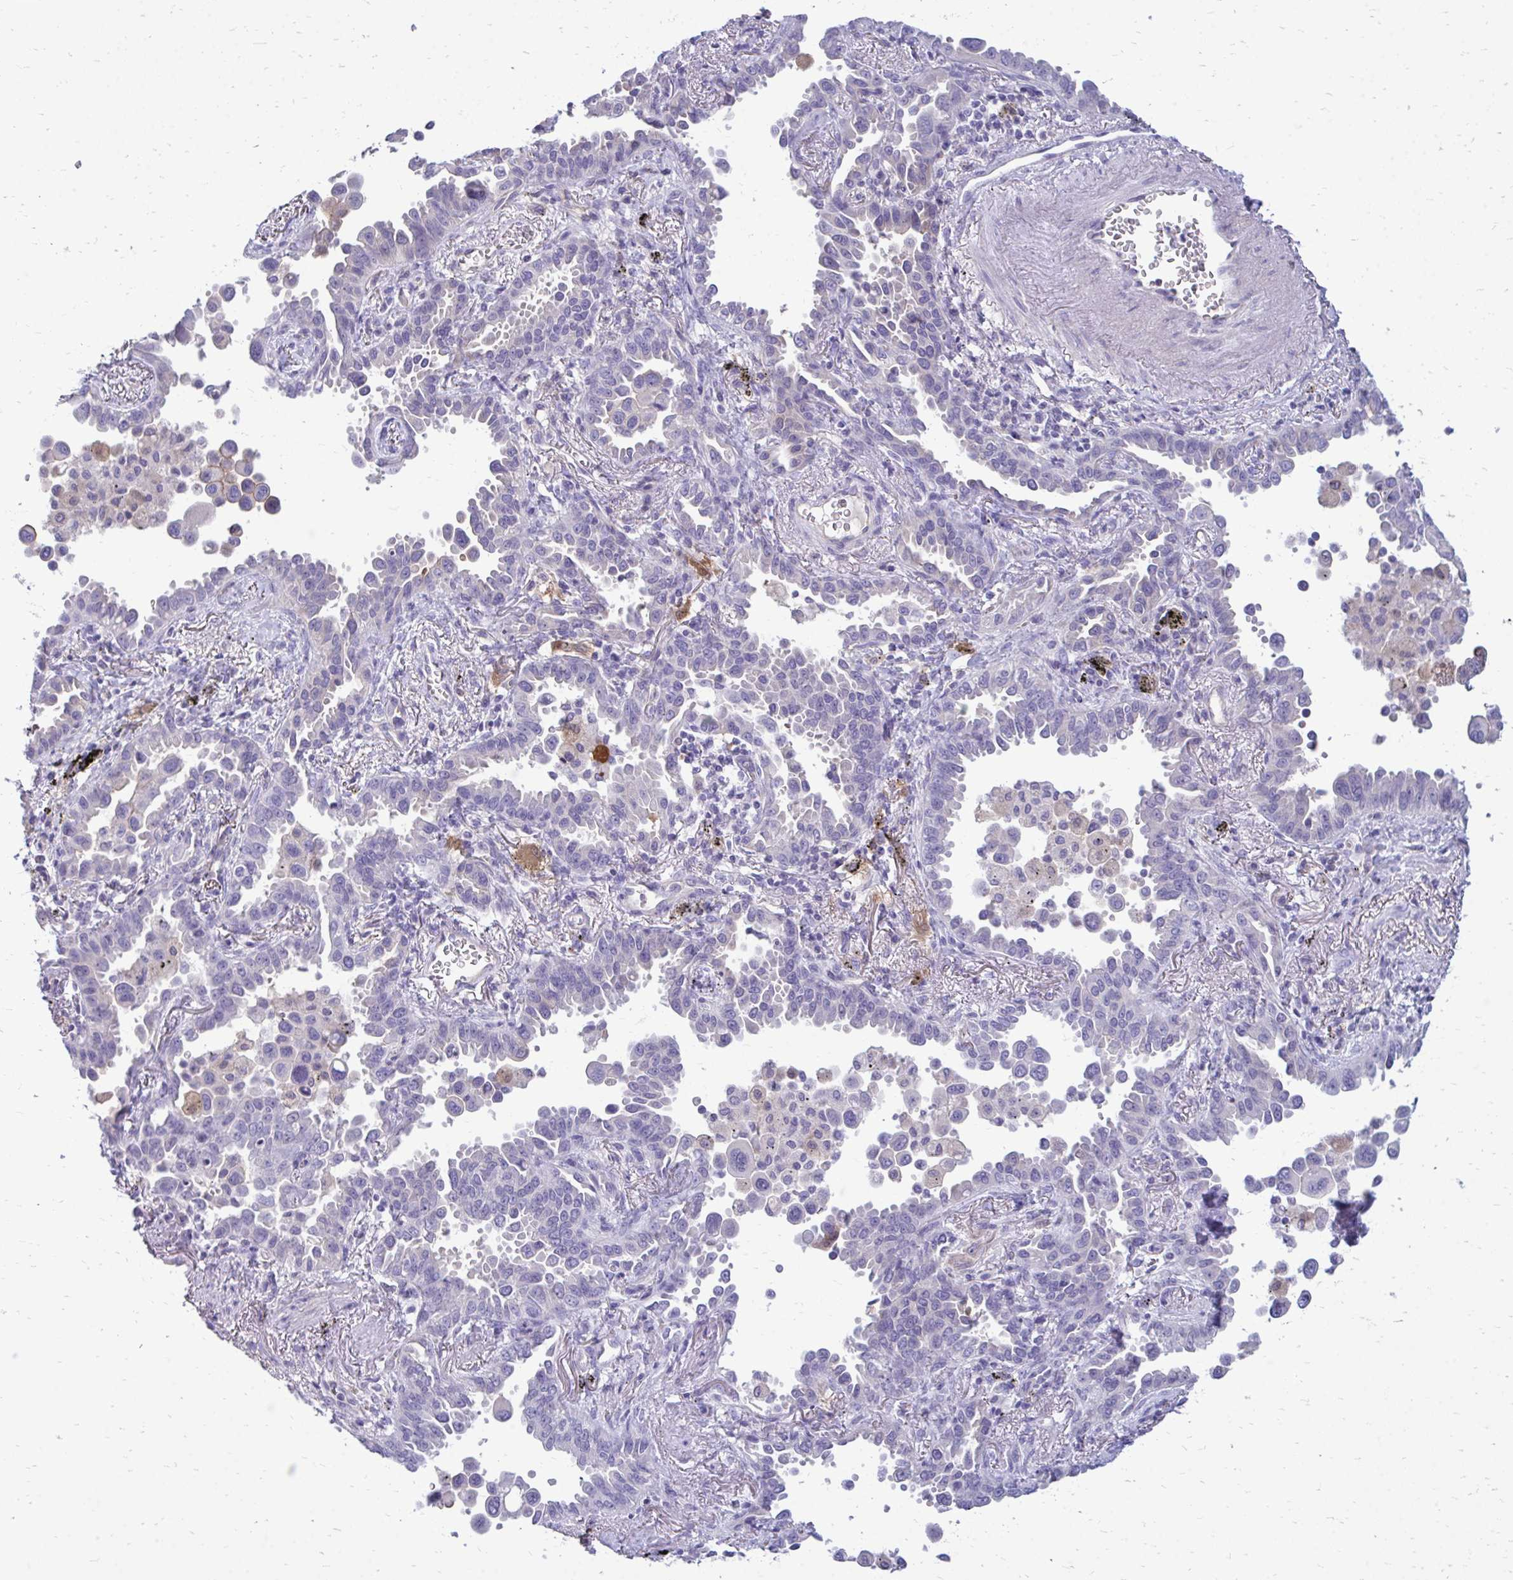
{"staining": {"intensity": "negative", "quantity": "none", "location": "none"}, "tissue": "lung cancer", "cell_type": "Tumor cells", "image_type": "cancer", "snomed": [{"axis": "morphology", "description": "Adenocarcinoma, NOS"}, {"axis": "topography", "description": "Lung"}], "caption": "DAB immunohistochemical staining of lung cancer exhibits no significant positivity in tumor cells. (DAB IHC, high magnification).", "gene": "FABP3", "patient": {"sex": "male", "age": 67}}